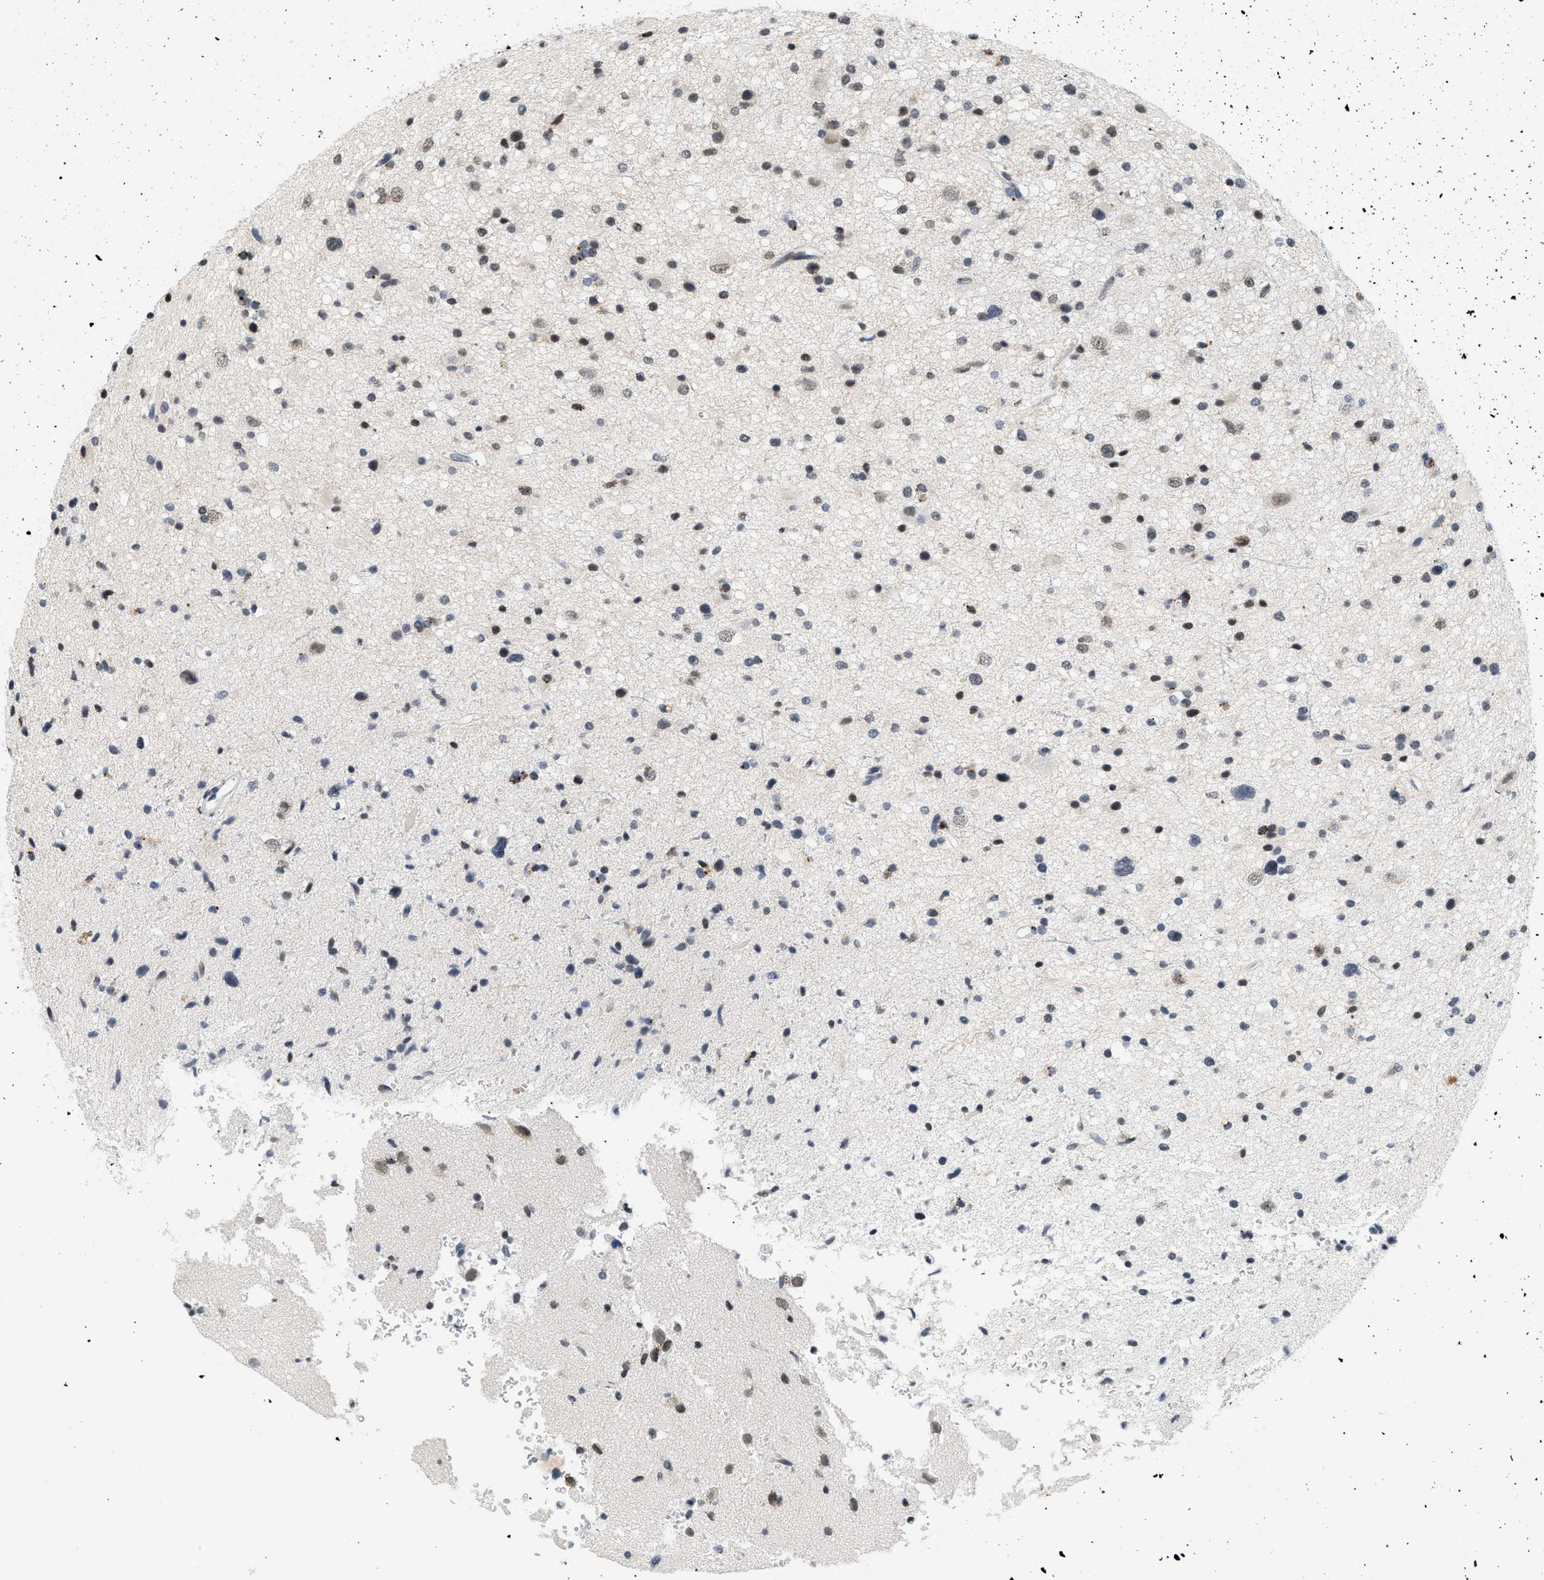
{"staining": {"intensity": "weak", "quantity": "<25%", "location": "nuclear"}, "tissue": "glioma", "cell_type": "Tumor cells", "image_type": "cancer", "snomed": [{"axis": "morphology", "description": "Glioma, malignant, High grade"}, {"axis": "topography", "description": "Brain"}], "caption": "There is no significant positivity in tumor cells of high-grade glioma (malignant). Nuclei are stained in blue.", "gene": "RAF1", "patient": {"sex": "male", "age": 33}}